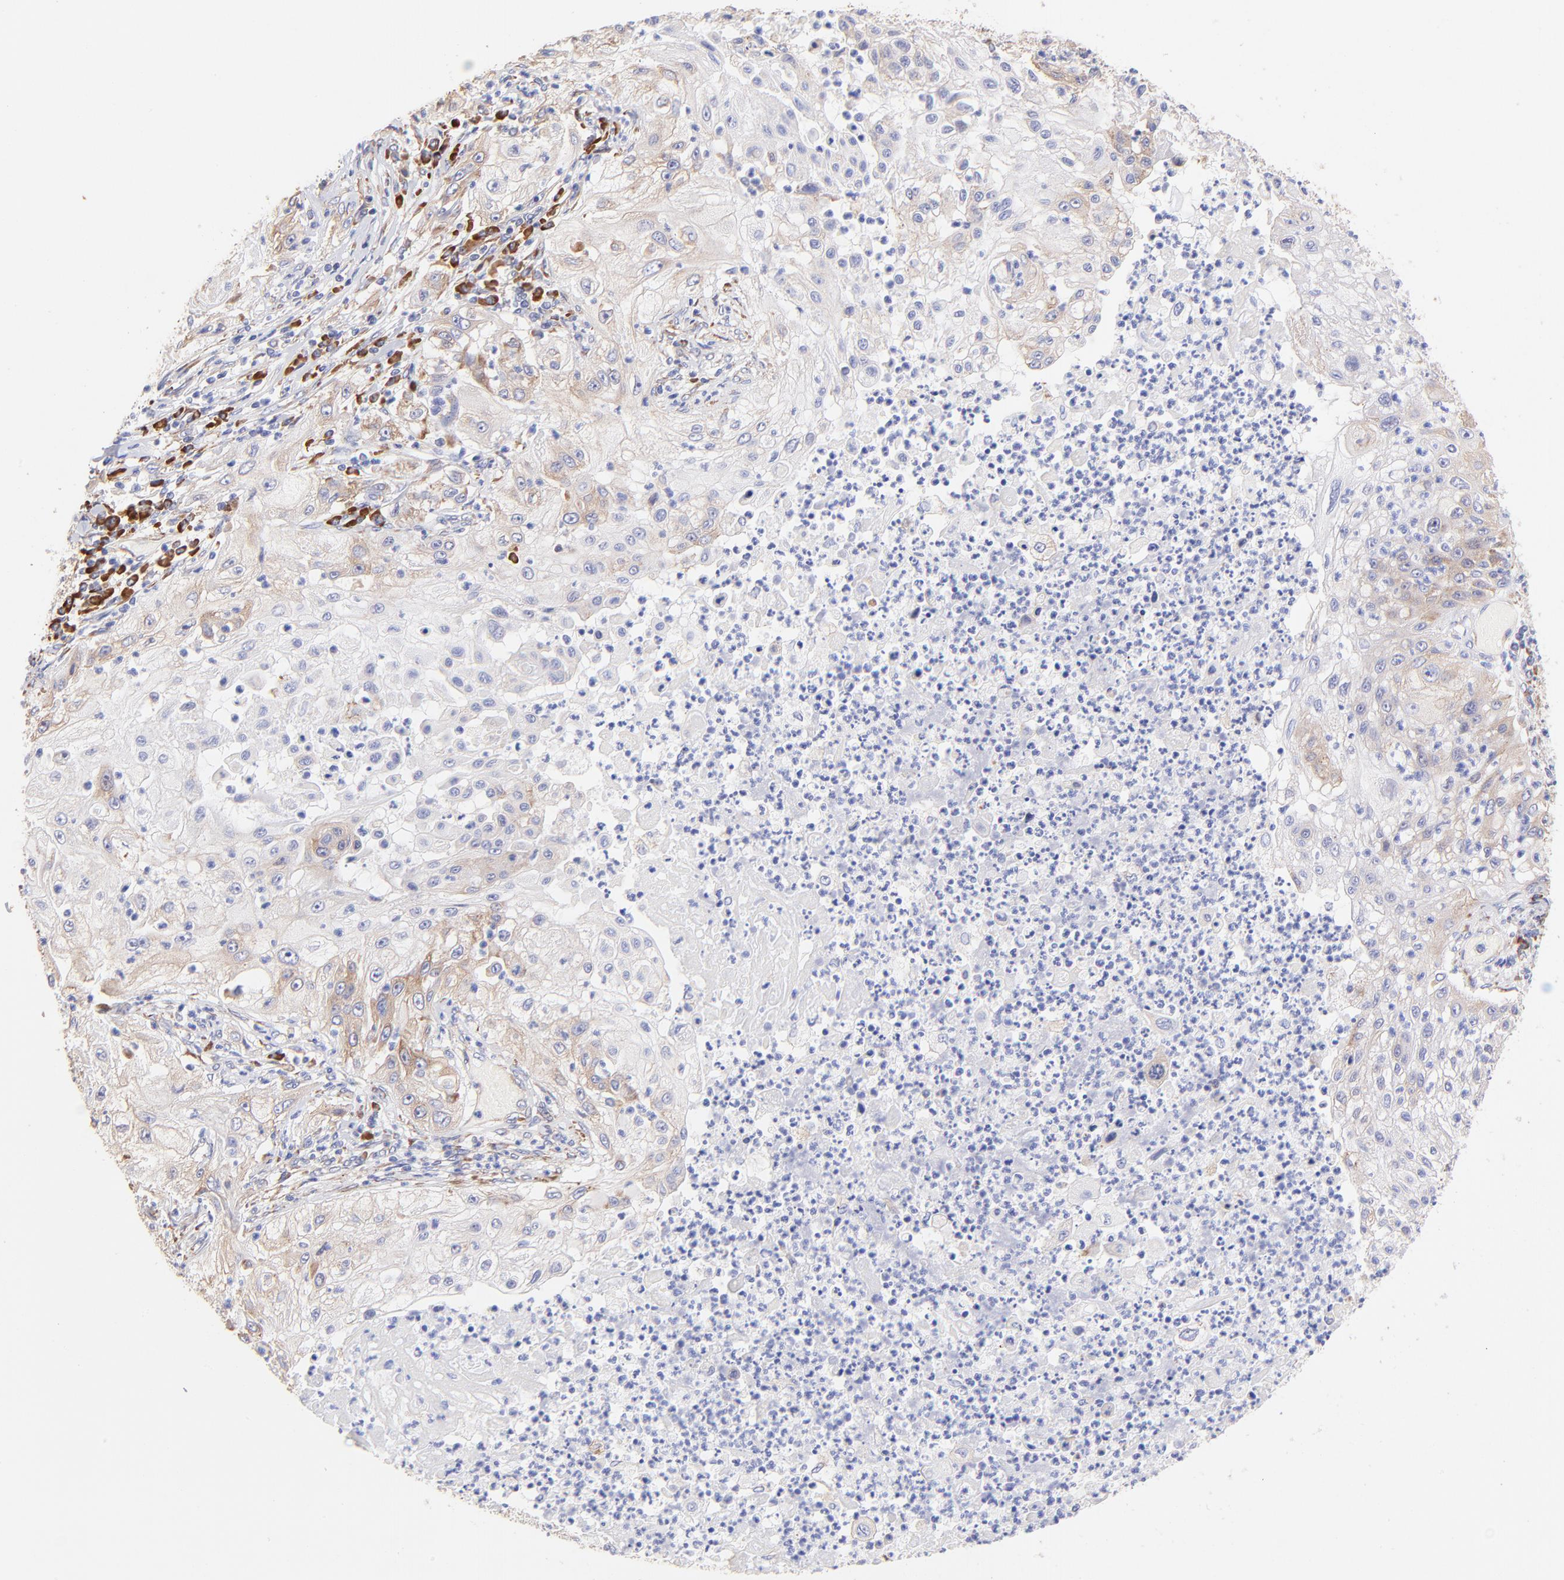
{"staining": {"intensity": "moderate", "quantity": "25%-75%", "location": "cytoplasmic/membranous"}, "tissue": "lung cancer", "cell_type": "Tumor cells", "image_type": "cancer", "snomed": [{"axis": "morphology", "description": "Inflammation, NOS"}, {"axis": "morphology", "description": "Squamous cell carcinoma, NOS"}, {"axis": "topography", "description": "Lymph node"}, {"axis": "topography", "description": "Soft tissue"}, {"axis": "topography", "description": "Lung"}], "caption": "Tumor cells display medium levels of moderate cytoplasmic/membranous staining in about 25%-75% of cells in lung cancer (squamous cell carcinoma).", "gene": "RPL30", "patient": {"sex": "male", "age": 66}}